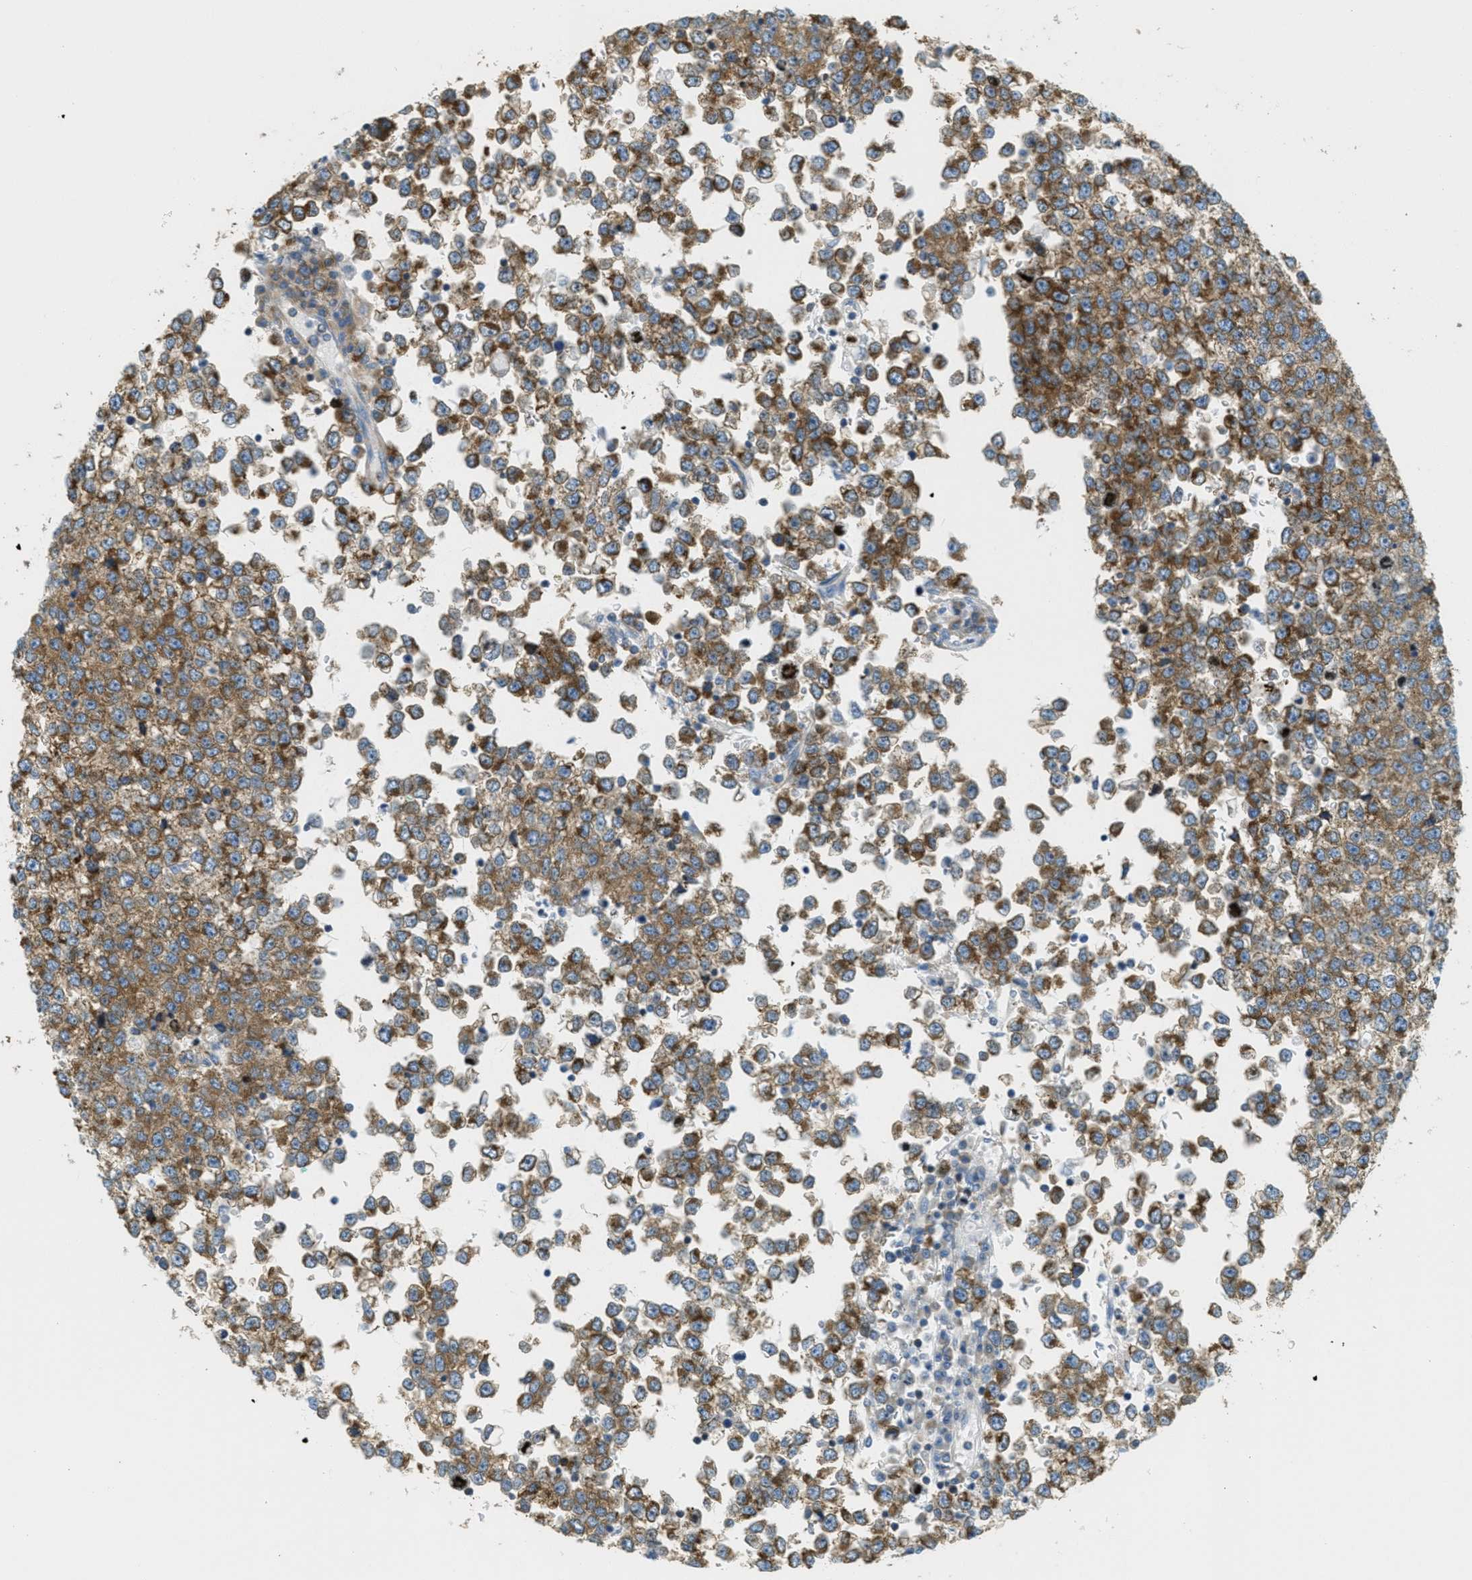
{"staining": {"intensity": "moderate", "quantity": ">75%", "location": "cytoplasmic/membranous"}, "tissue": "testis cancer", "cell_type": "Tumor cells", "image_type": "cancer", "snomed": [{"axis": "morphology", "description": "Seminoma, NOS"}, {"axis": "topography", "description": "Testis"}], "caption": "An image of human testis cancer (seminoma) stained for a protein exhibits moderate cytoplasmic/membranous brown staining in tumor cells.", "gene": "ABCF1", "patient": {"sex": "male", "age": 65}}